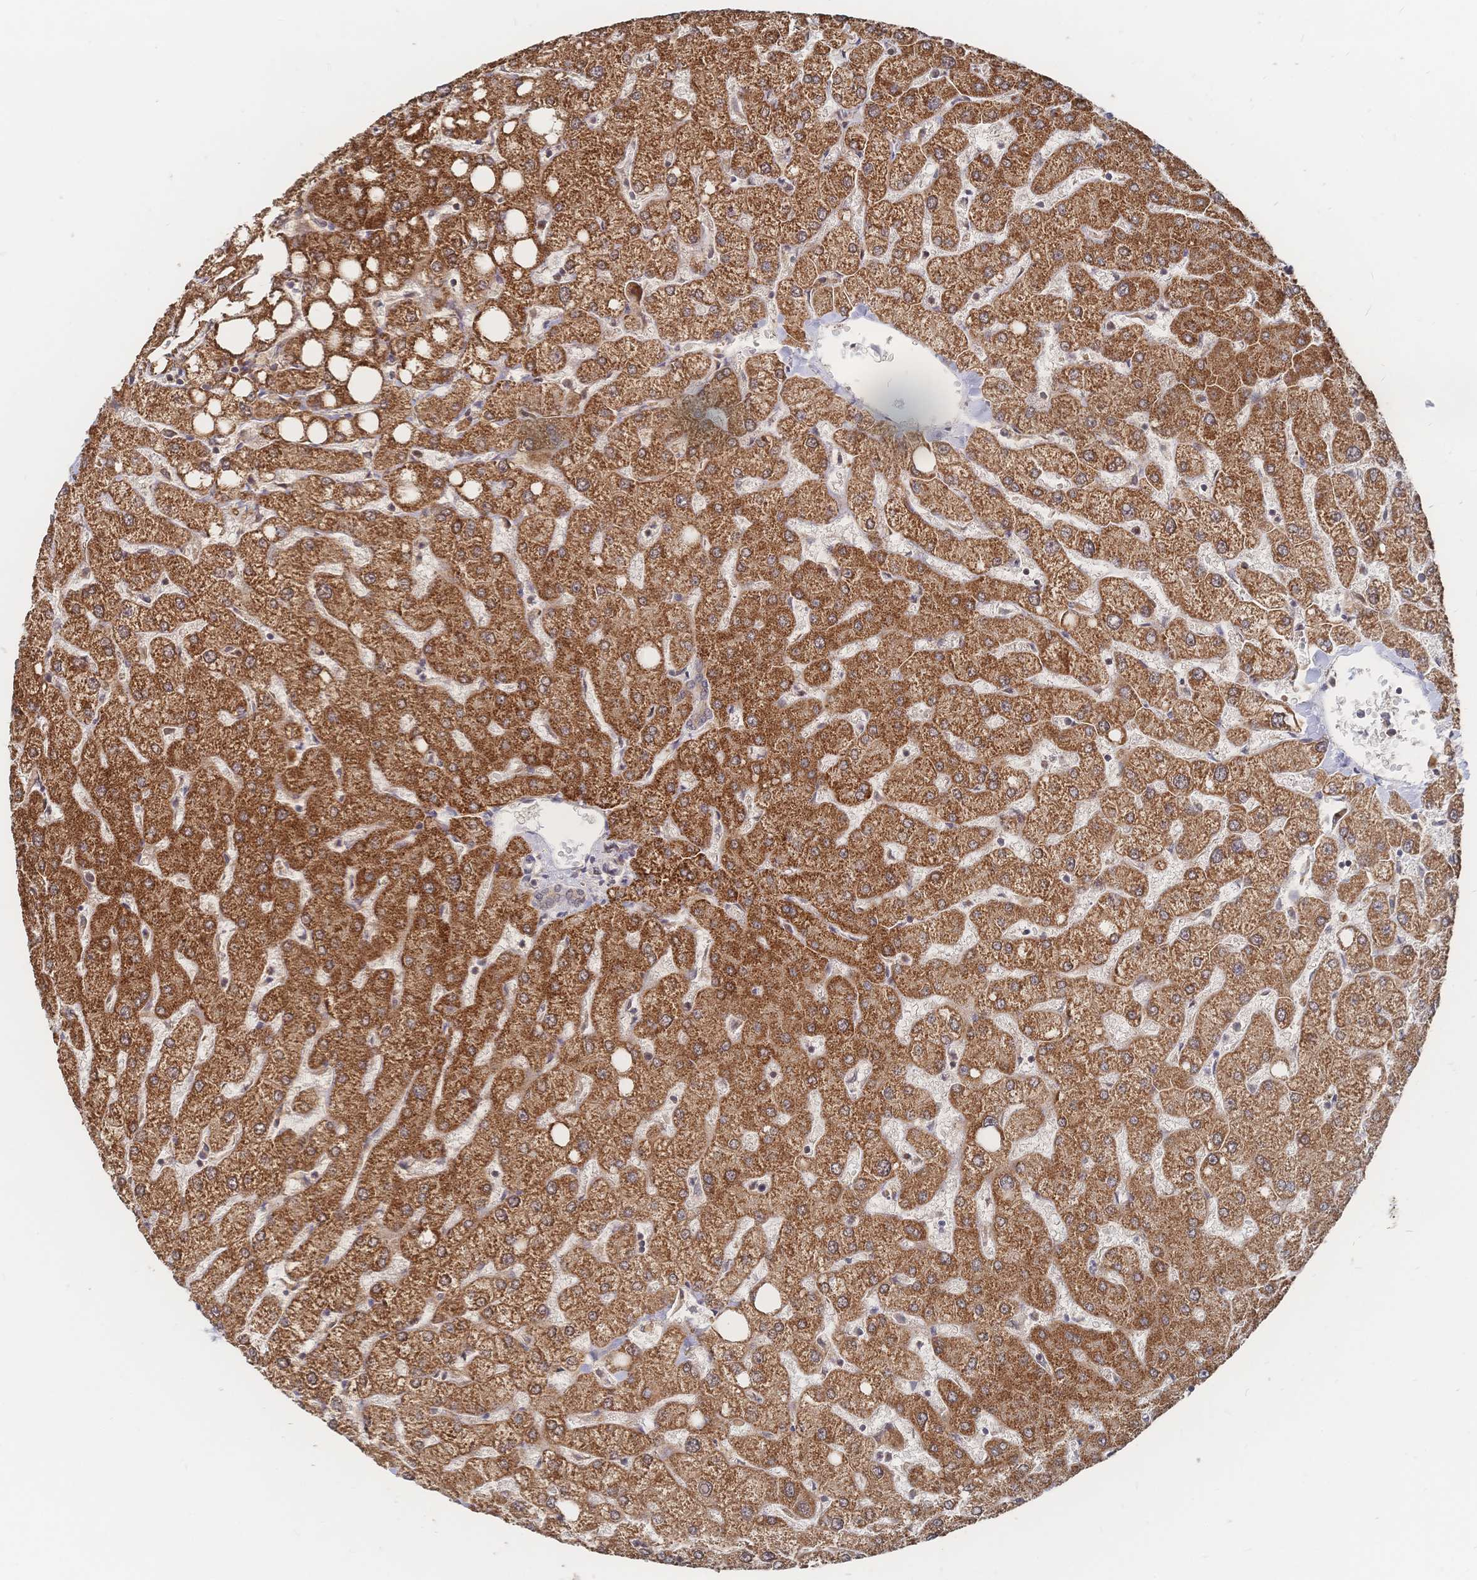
{"staining": {"intensity": "weak", "quantity": "<25%", "location": "cytoplasmic/membranous"}, "tissue": "liver", "cell_type": "Cholangiocytes", "image_type": "normal", "snomed": [{"axis": "morphology", "description": "Normal tissue, NOS"}, {"axis": "topography", "description": "Liver"}], "caption": "Cholangiocytes show no significant staining in normal liver. Brightfield microscopy of immunohistochemistry stained with DAB (brown) and hematoxylin (blue), captured at high magnification.", "gene": "LRP5", "patient": {"sex": "female", "age": 54}}